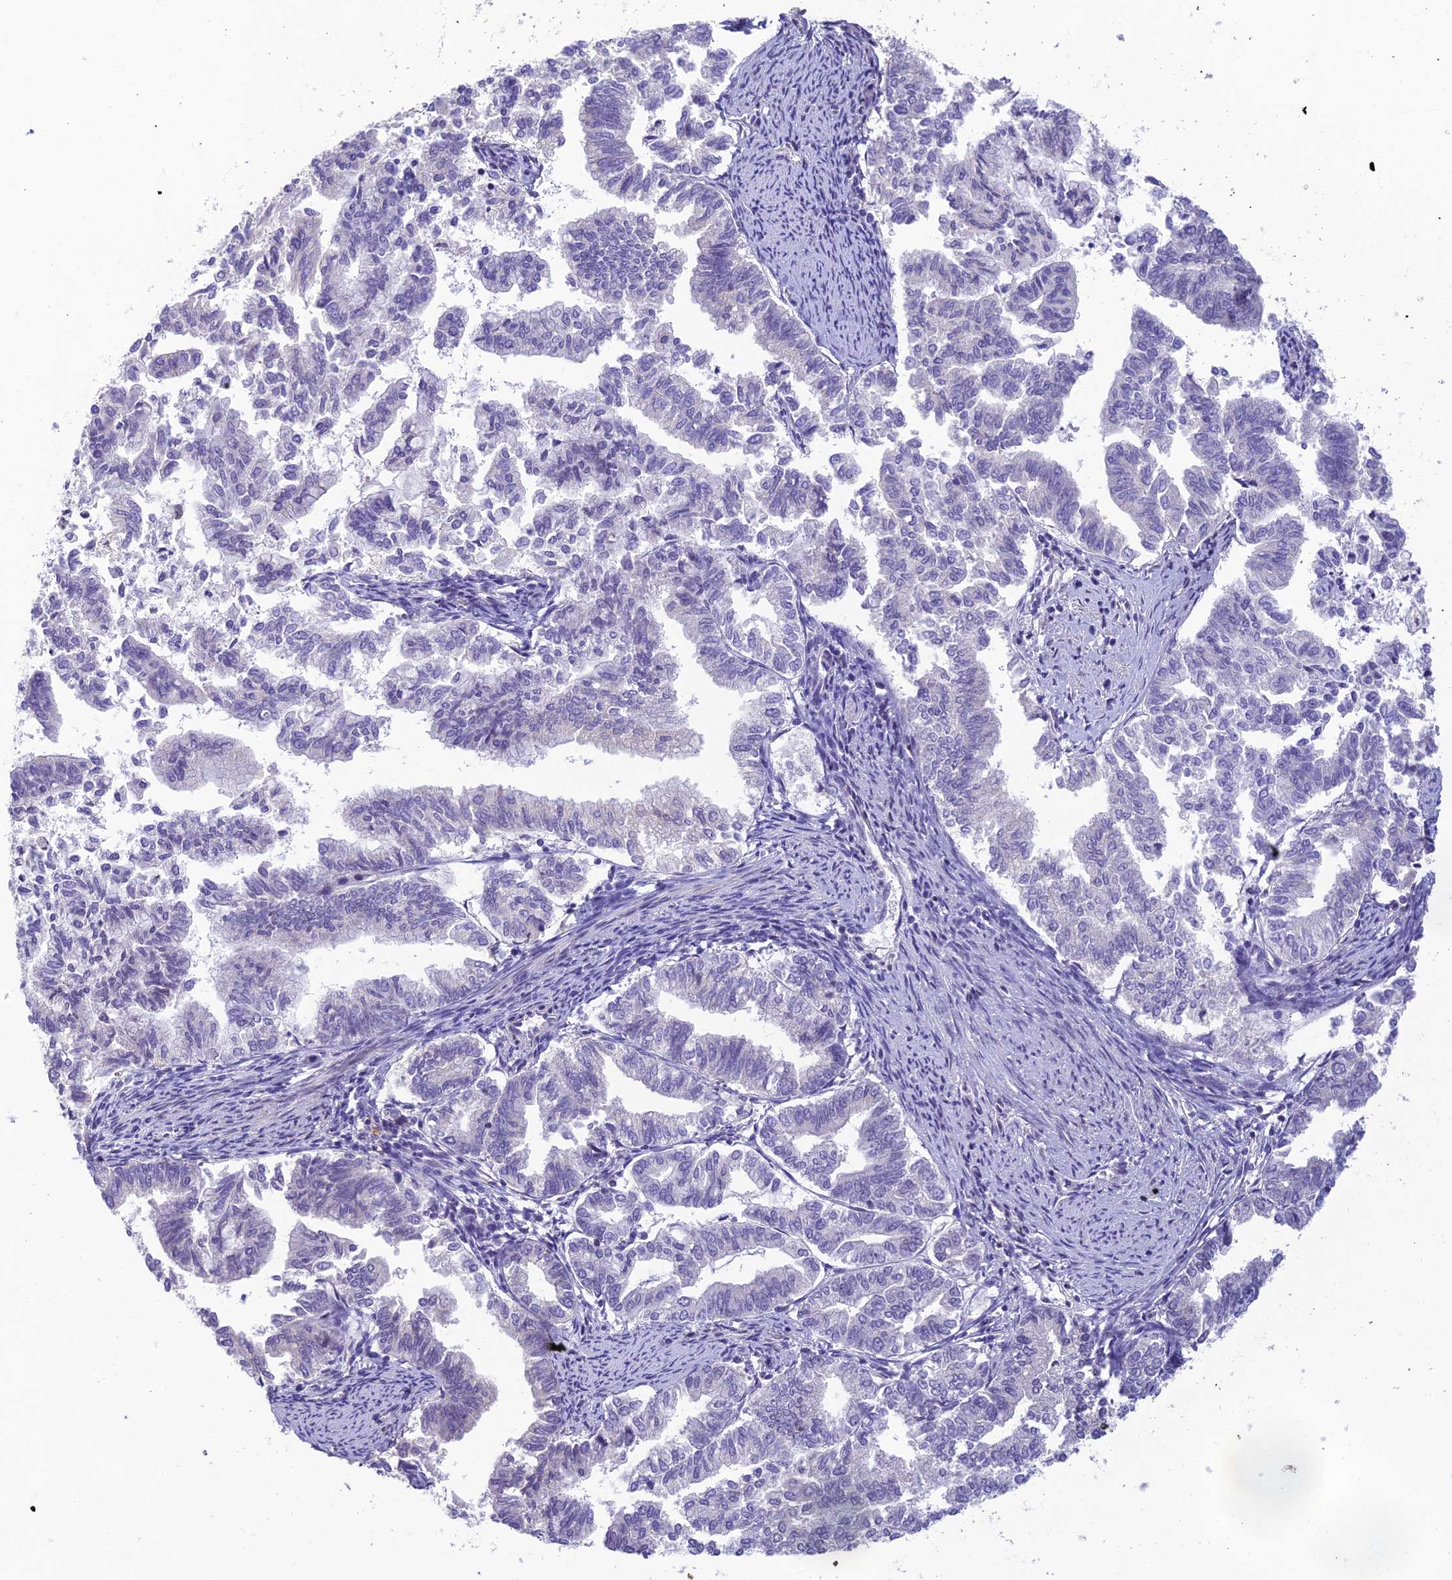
{"staining": {"intensity": "negative", "quantity": "none", "location": "none"}, "tissue": "endometrial cancer", "cell_type": "Tumor cells", "image_type": "cancer", "snomed": [{"axis": "morphology", "description": "Adenocarcinoma, NOS"}, {"axis": "topography", "description": "Endometrium"}], "caption": "Tumor cells show no significant staining in endometrial cancer (adenocarcinoma). (DAB (3,3'-diaminobenzidine) immunohistochemistry (IHC) with hematoxylin counter stain).", "gene": "BMT2", "patient": {"sex": "female", "age": 79}}